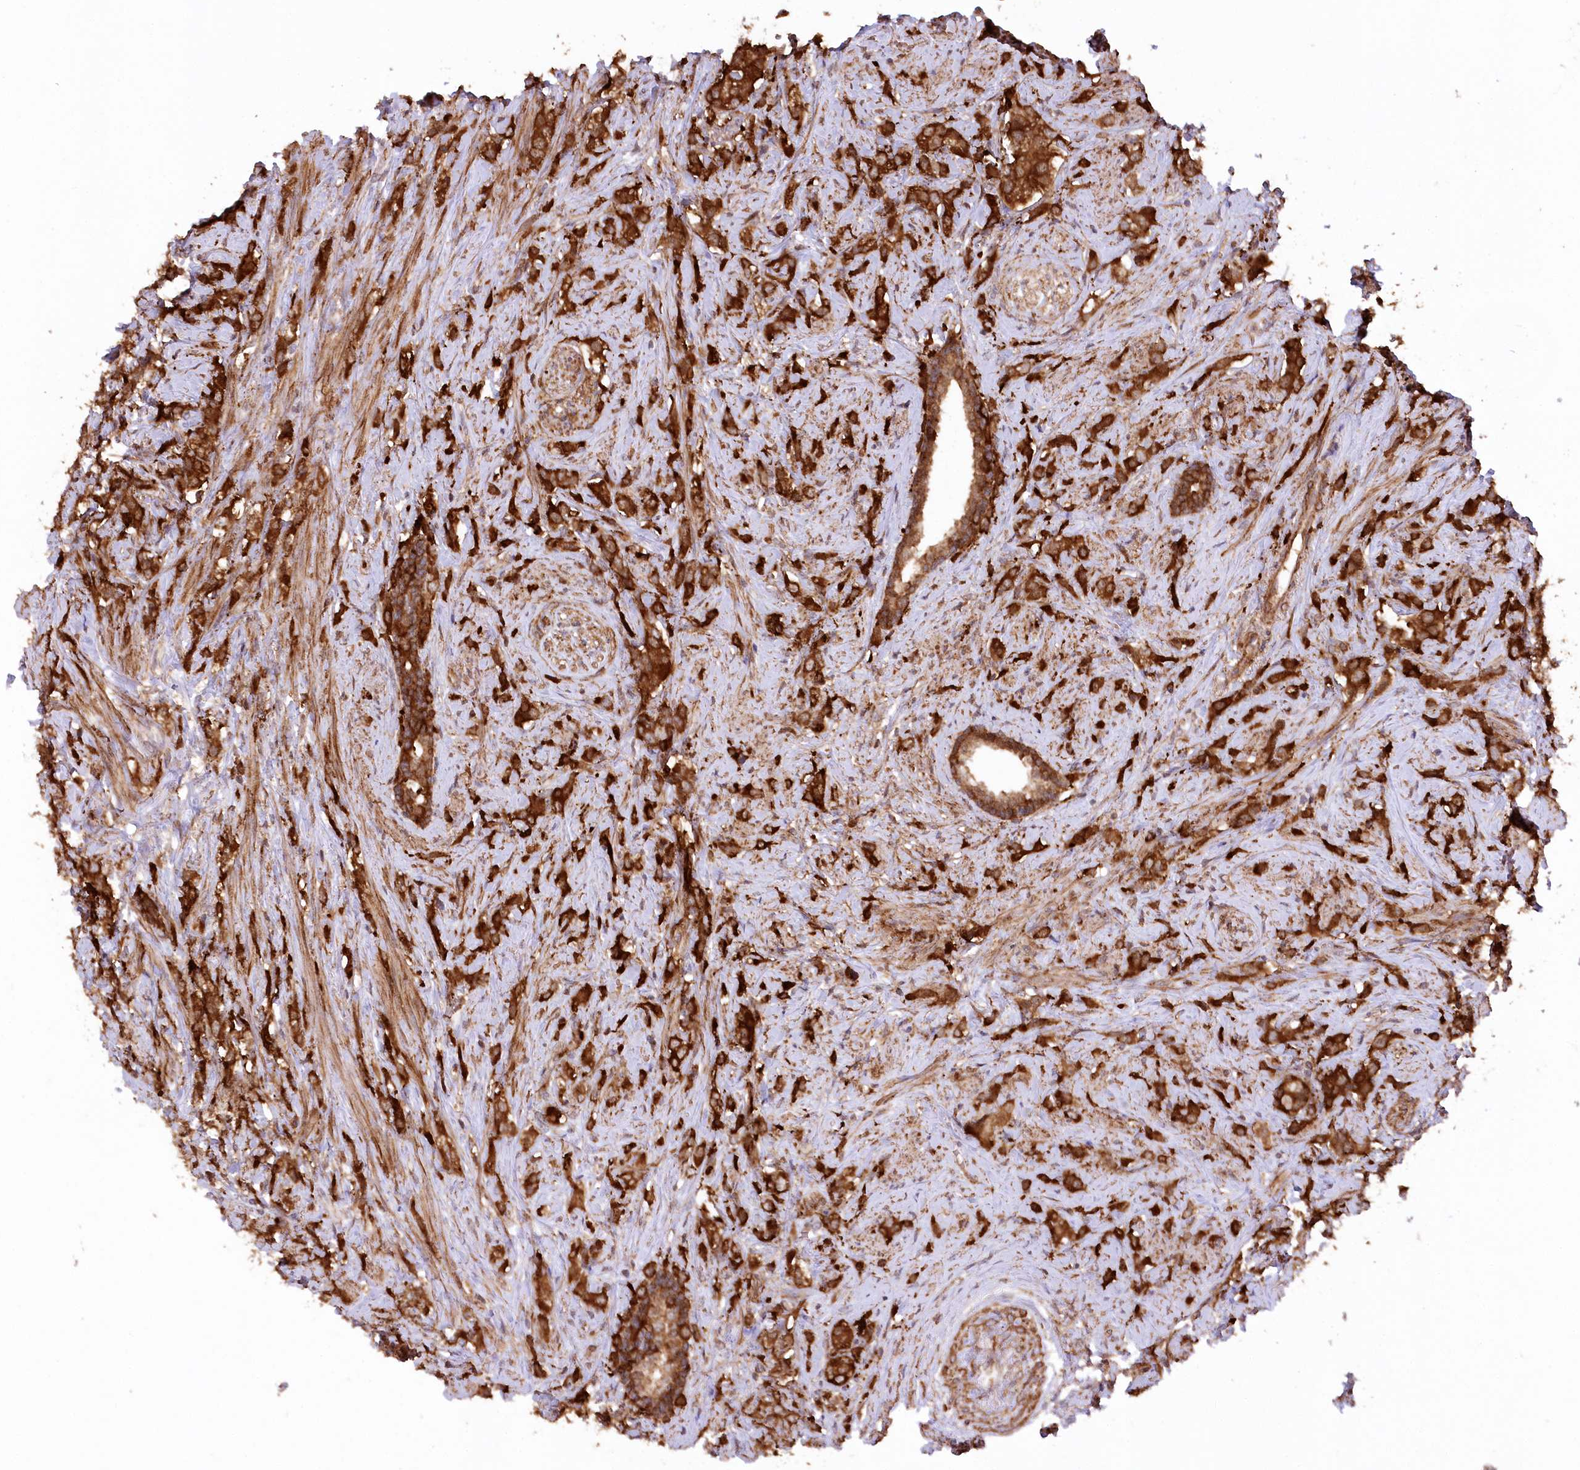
{"staining": {"intensity": "strong", "quantity": ">75%", "location": "cytoplasmic/membranous"}, "tissue": "prostate cancer", "cell_type": "Tumor cells", "image_type": "cancer", "snomed": [{"axis": "morphology", "description": "Adenocarcinoma, High grade"}, {"axis": "topography", "description": "Prostate"}], "caption": "Brown immunohistochemical staining in human prostate adenocarcinoma (high-grade) displays strong cytoplasmic/membranous positivity in approximately >75% of tumor cells. The protein of interest is shown in brown color, while the nuclei are stained blue.", "gene": "CCDC91", "patient": {"sex": "male", "age": 63}}